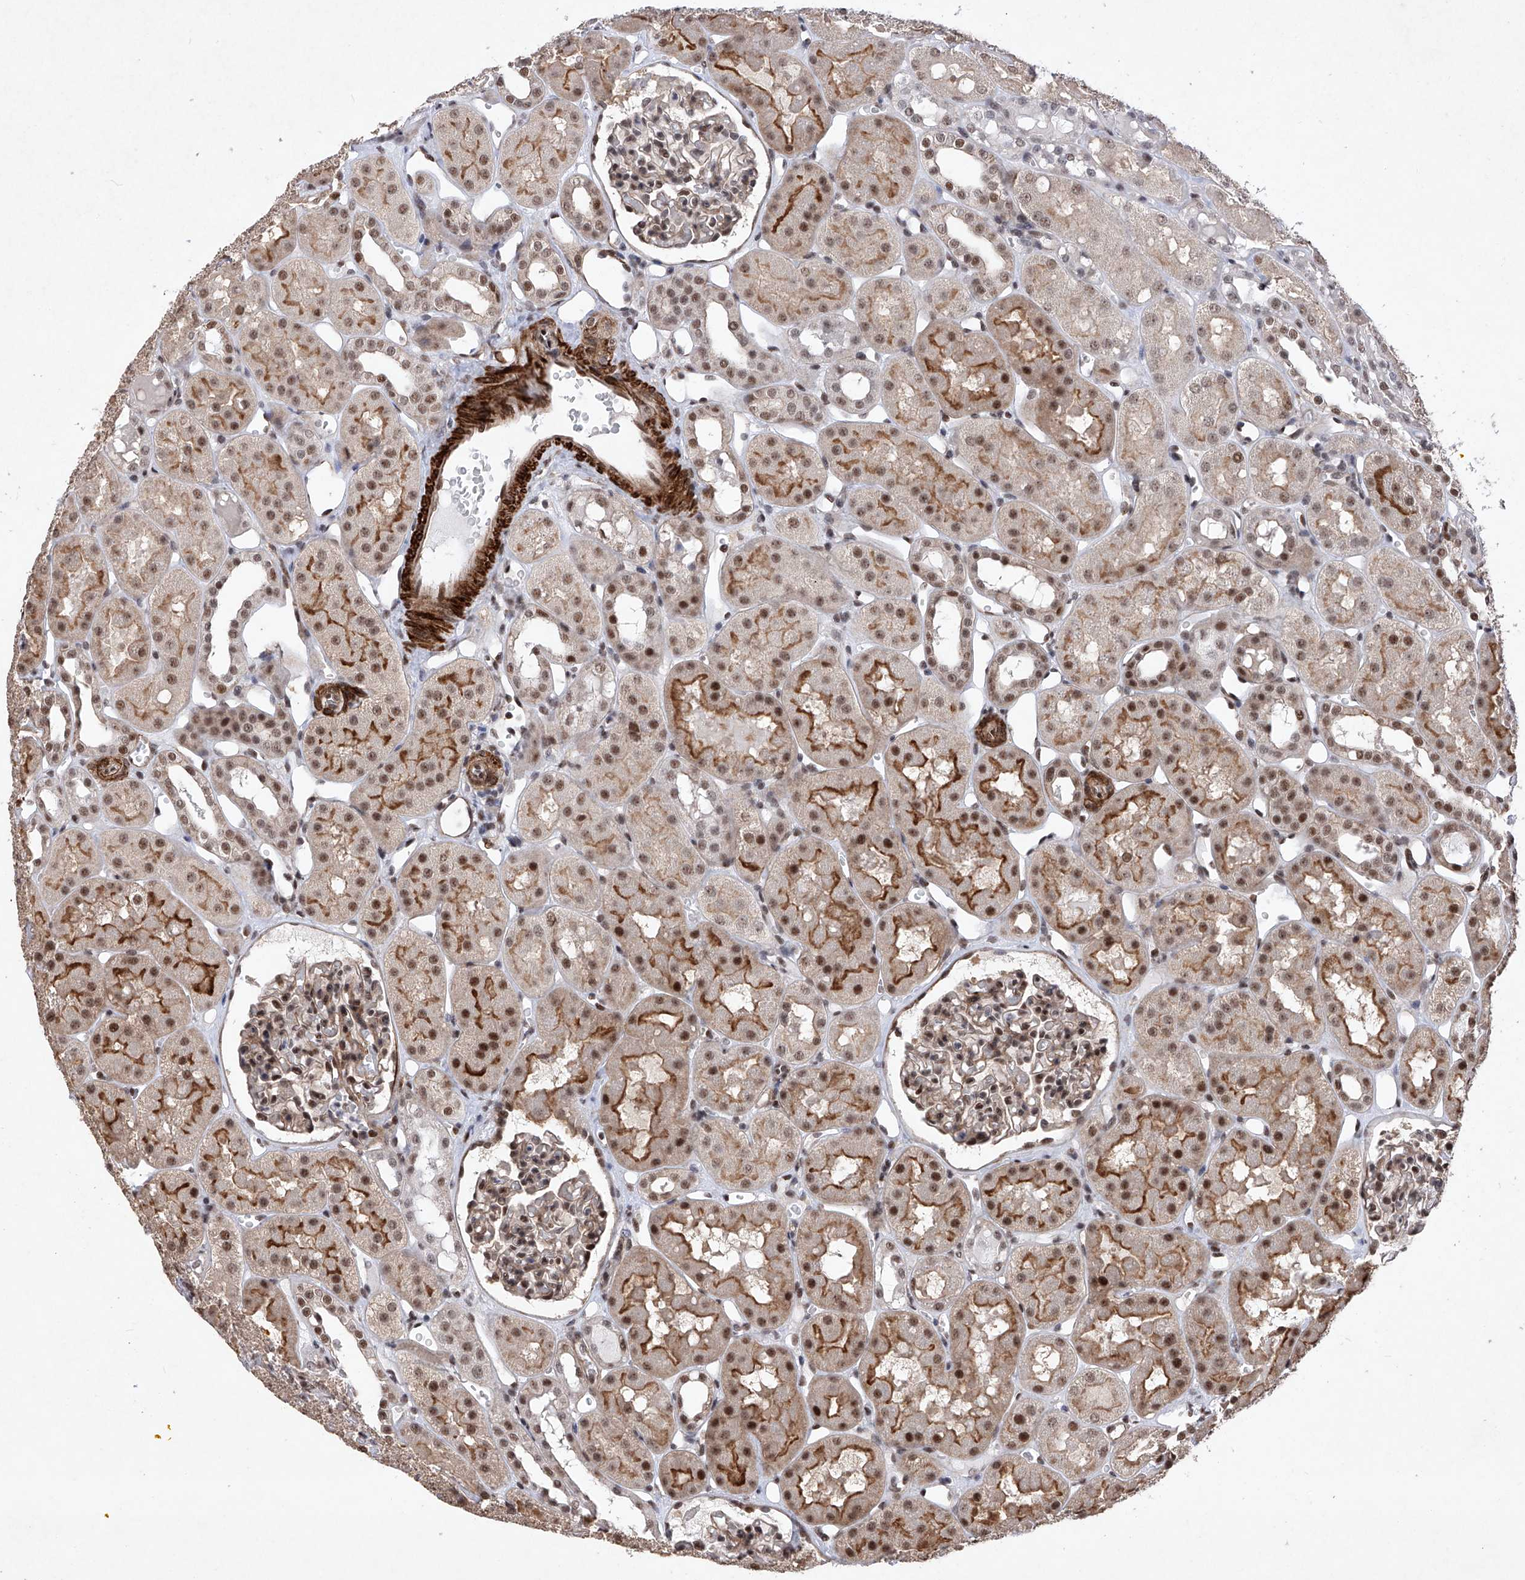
{"staining": {"intensity": "moderate", "quantity": "25%-75%", "location": "nuclear"}, "tissue": "kidney", "cell_type": "Cells in glomeruli", "image_type": "normal", "snomed": [{"axis": "morphology", "description": "Normal tissue, NOS"}, {"axis": "topography", "description": "Kidney"}], "caption": "Human kidney stained for a protein (brown) demonstrates moderate nuclear positive staining in about 25%-75% of cells in glomeruli.", "gene": "NFATC4", "patient": {"sex": "male", "age": 16}}